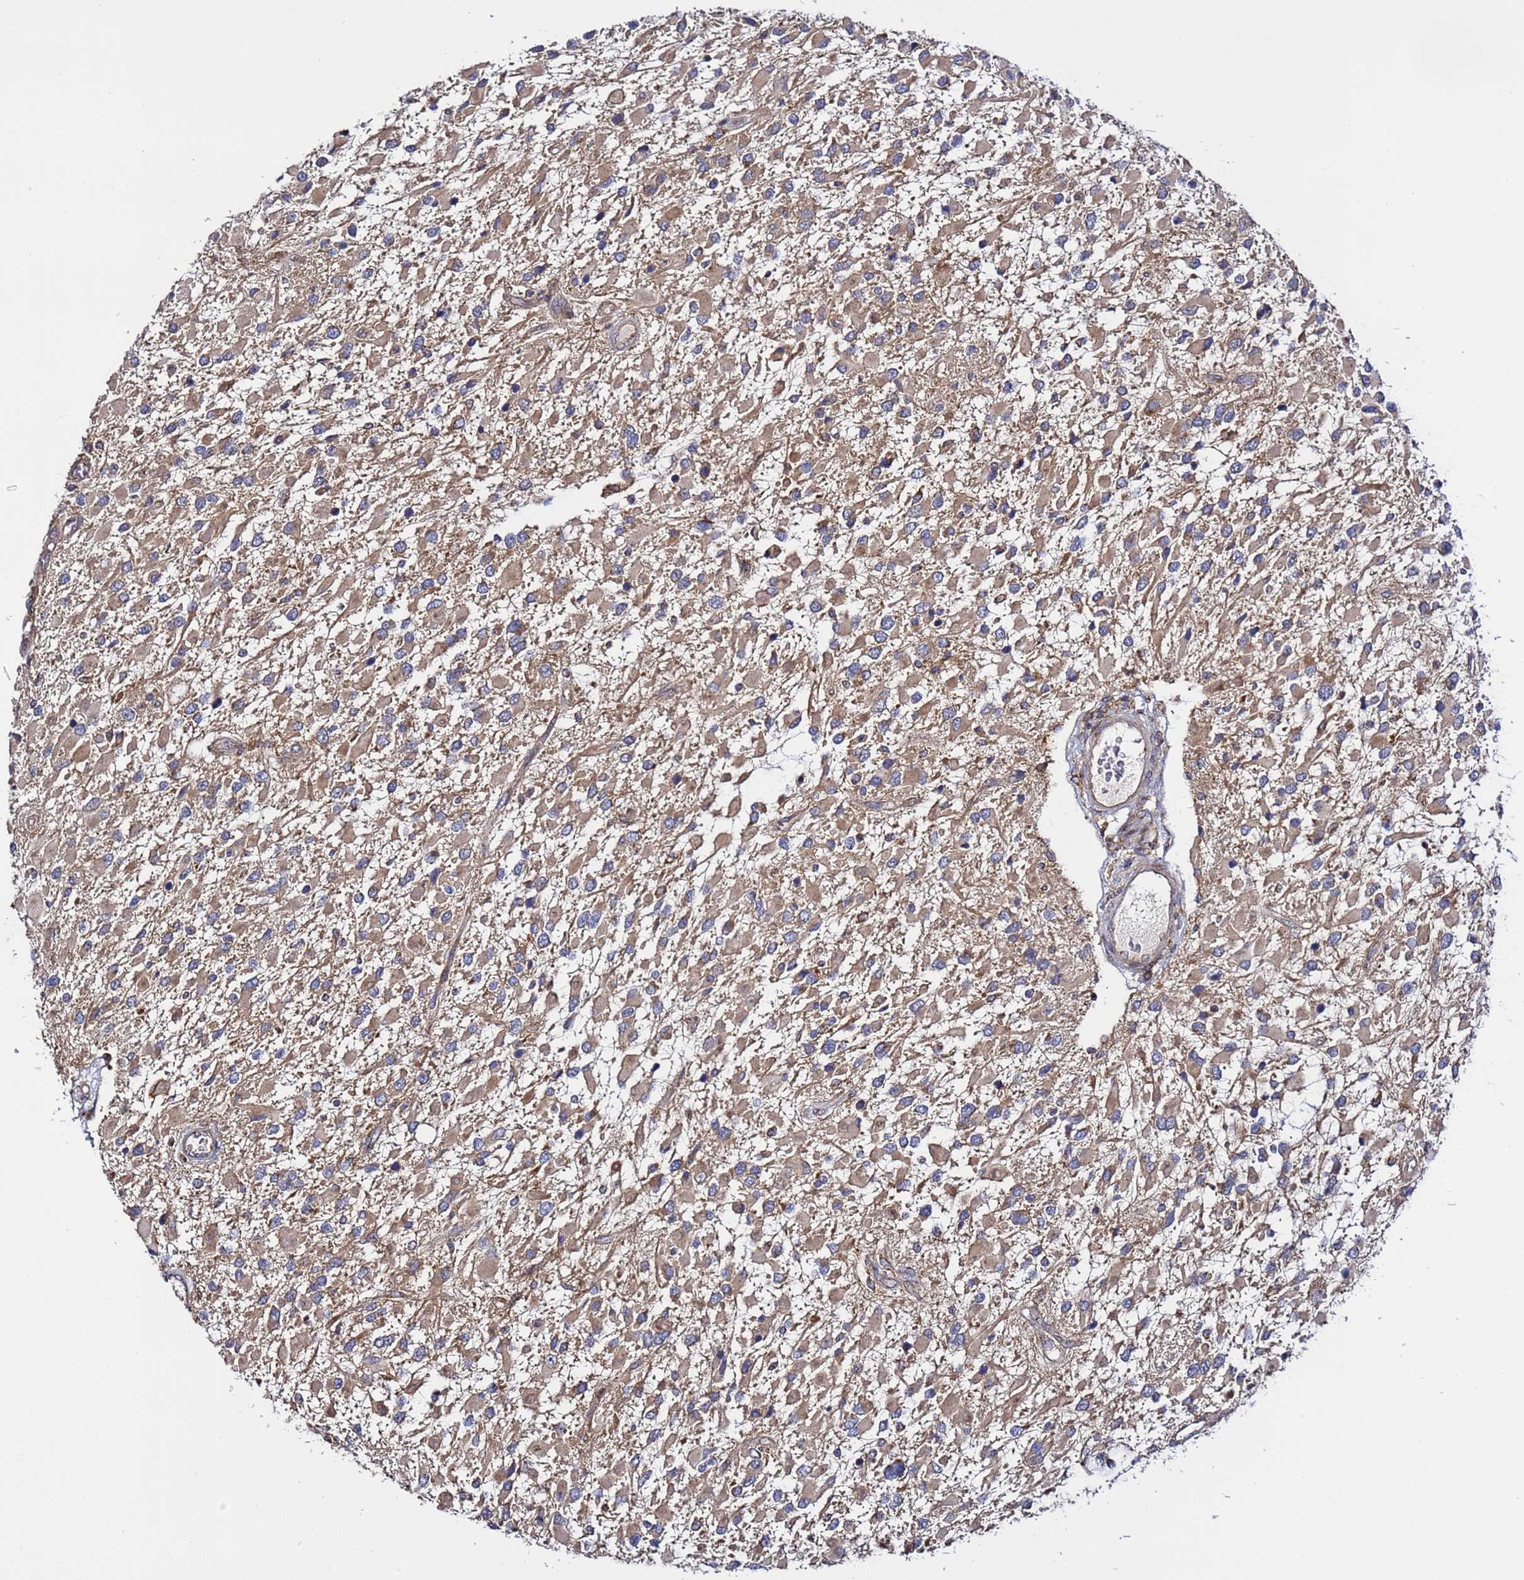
{"staining": {"intensity": "weak", "quantity": ">75%", "location": "cytoplasmic/membranous"}, "tissue": "glioma", "cell_type": "Tumor cells", "image_type": "cancer", "snomed": [{"axis": "morphology", "description": "Glioma, malignant, High grade"}, {"axis": "topography", "description": "Brain"}], "caption": "IHC micrograph of human malignant high-grade glioma stained for a protein (brown), which shows low levels of weak cytoplasmic/membranous staining in approximately >75% of tumor cells.", "gene": "TMEM176B", "patient": {"sex": "male", "age": 53}}